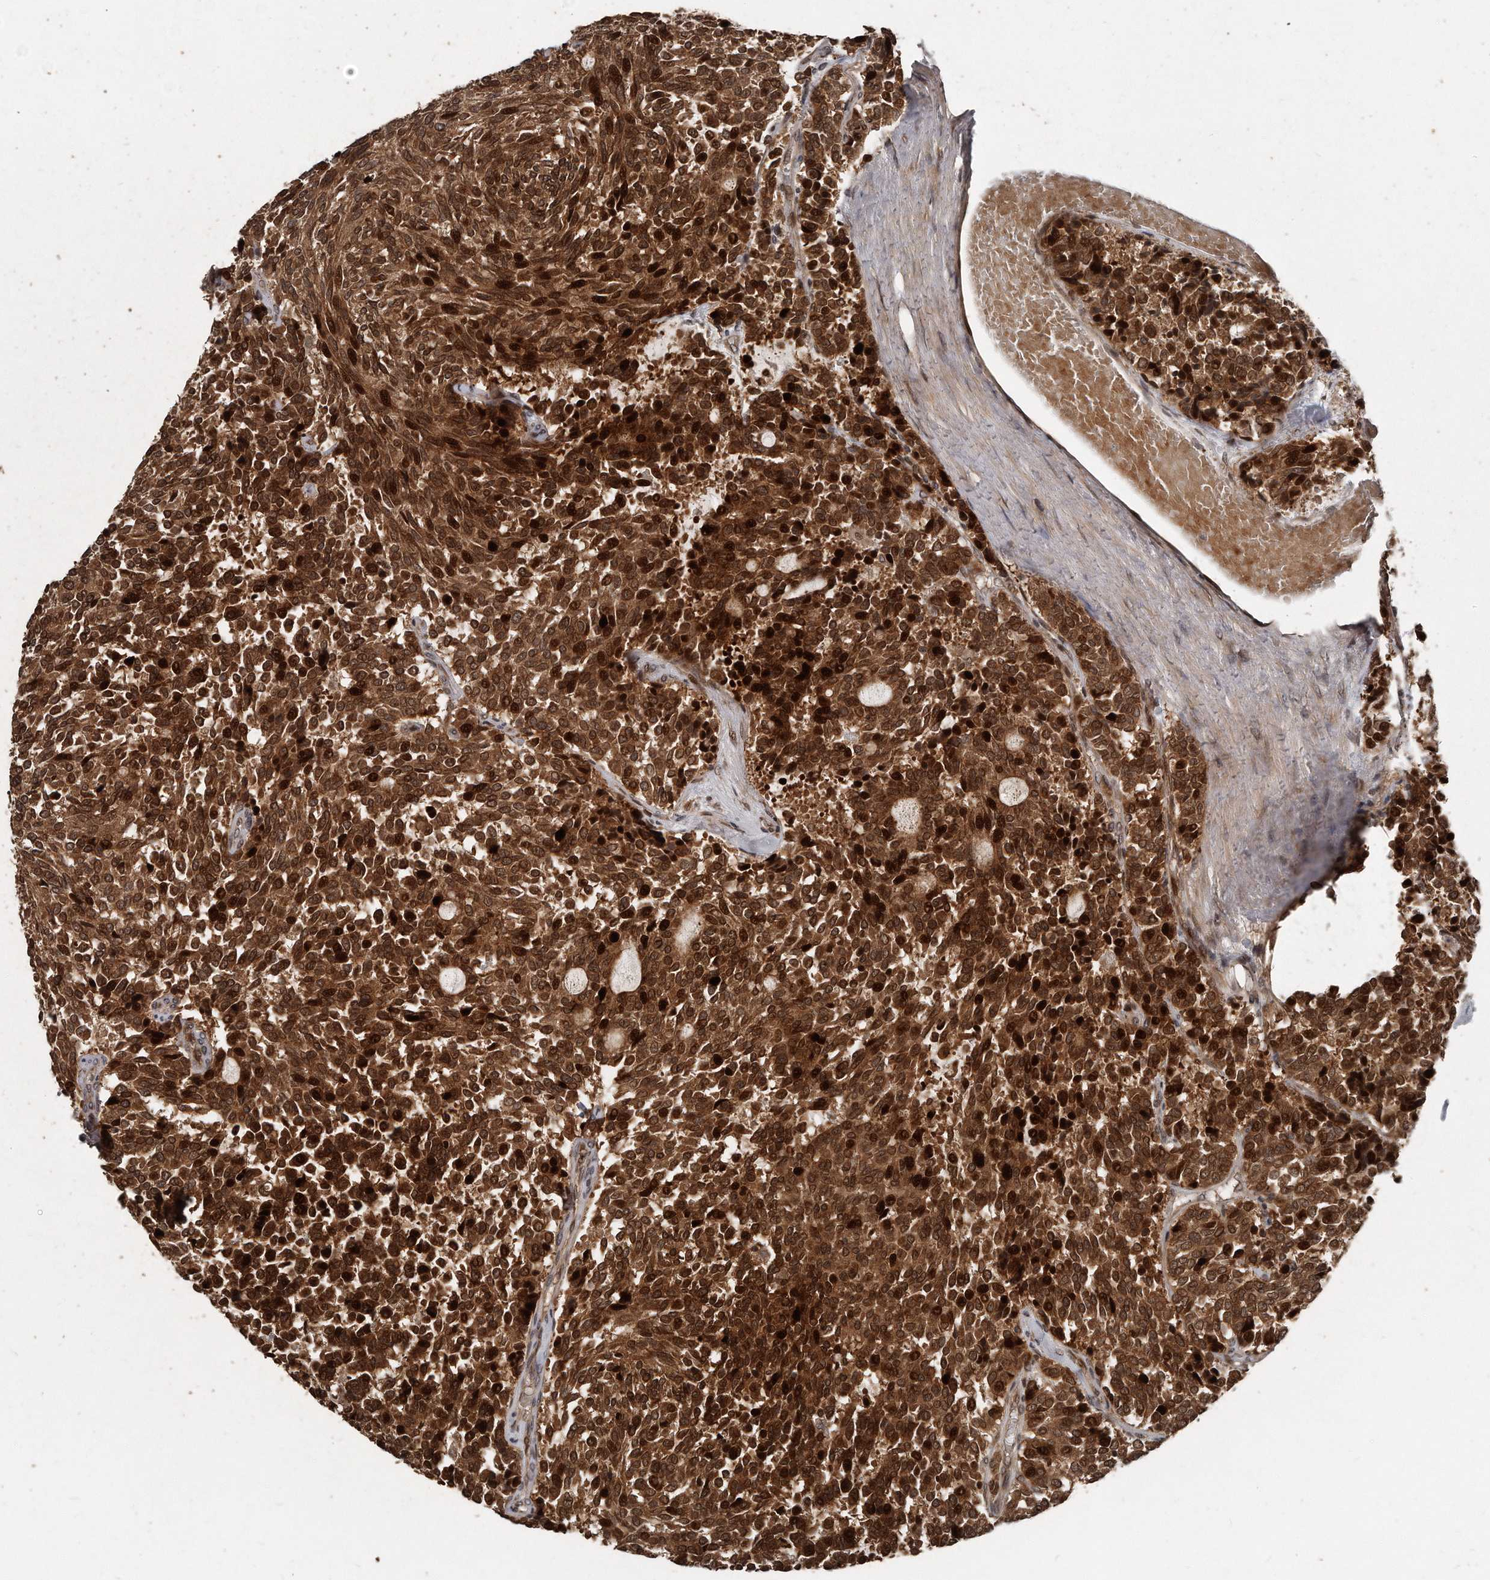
{"staining": {"intensity": "strong", "quantity": ">75%", "location": "cytoplasmic/membranous,nuclear"}, "tissue": "carcinoid", "cell_type": "Tumor cells", "image_type": "cancer", "snomed": [{"axis": "morphology", "description": "Carcinoid, malignant, NOS"}, {"axis": "topography", "description": "Pancreas"}], "caption": "Protein expression analysis of carcinoid reveals strong cytoplasmic/membranous and nuclear expression in approximately >75% of tumor cells.", "gene": "GCH1", "patient": {"sex": "female", "age": 54}}